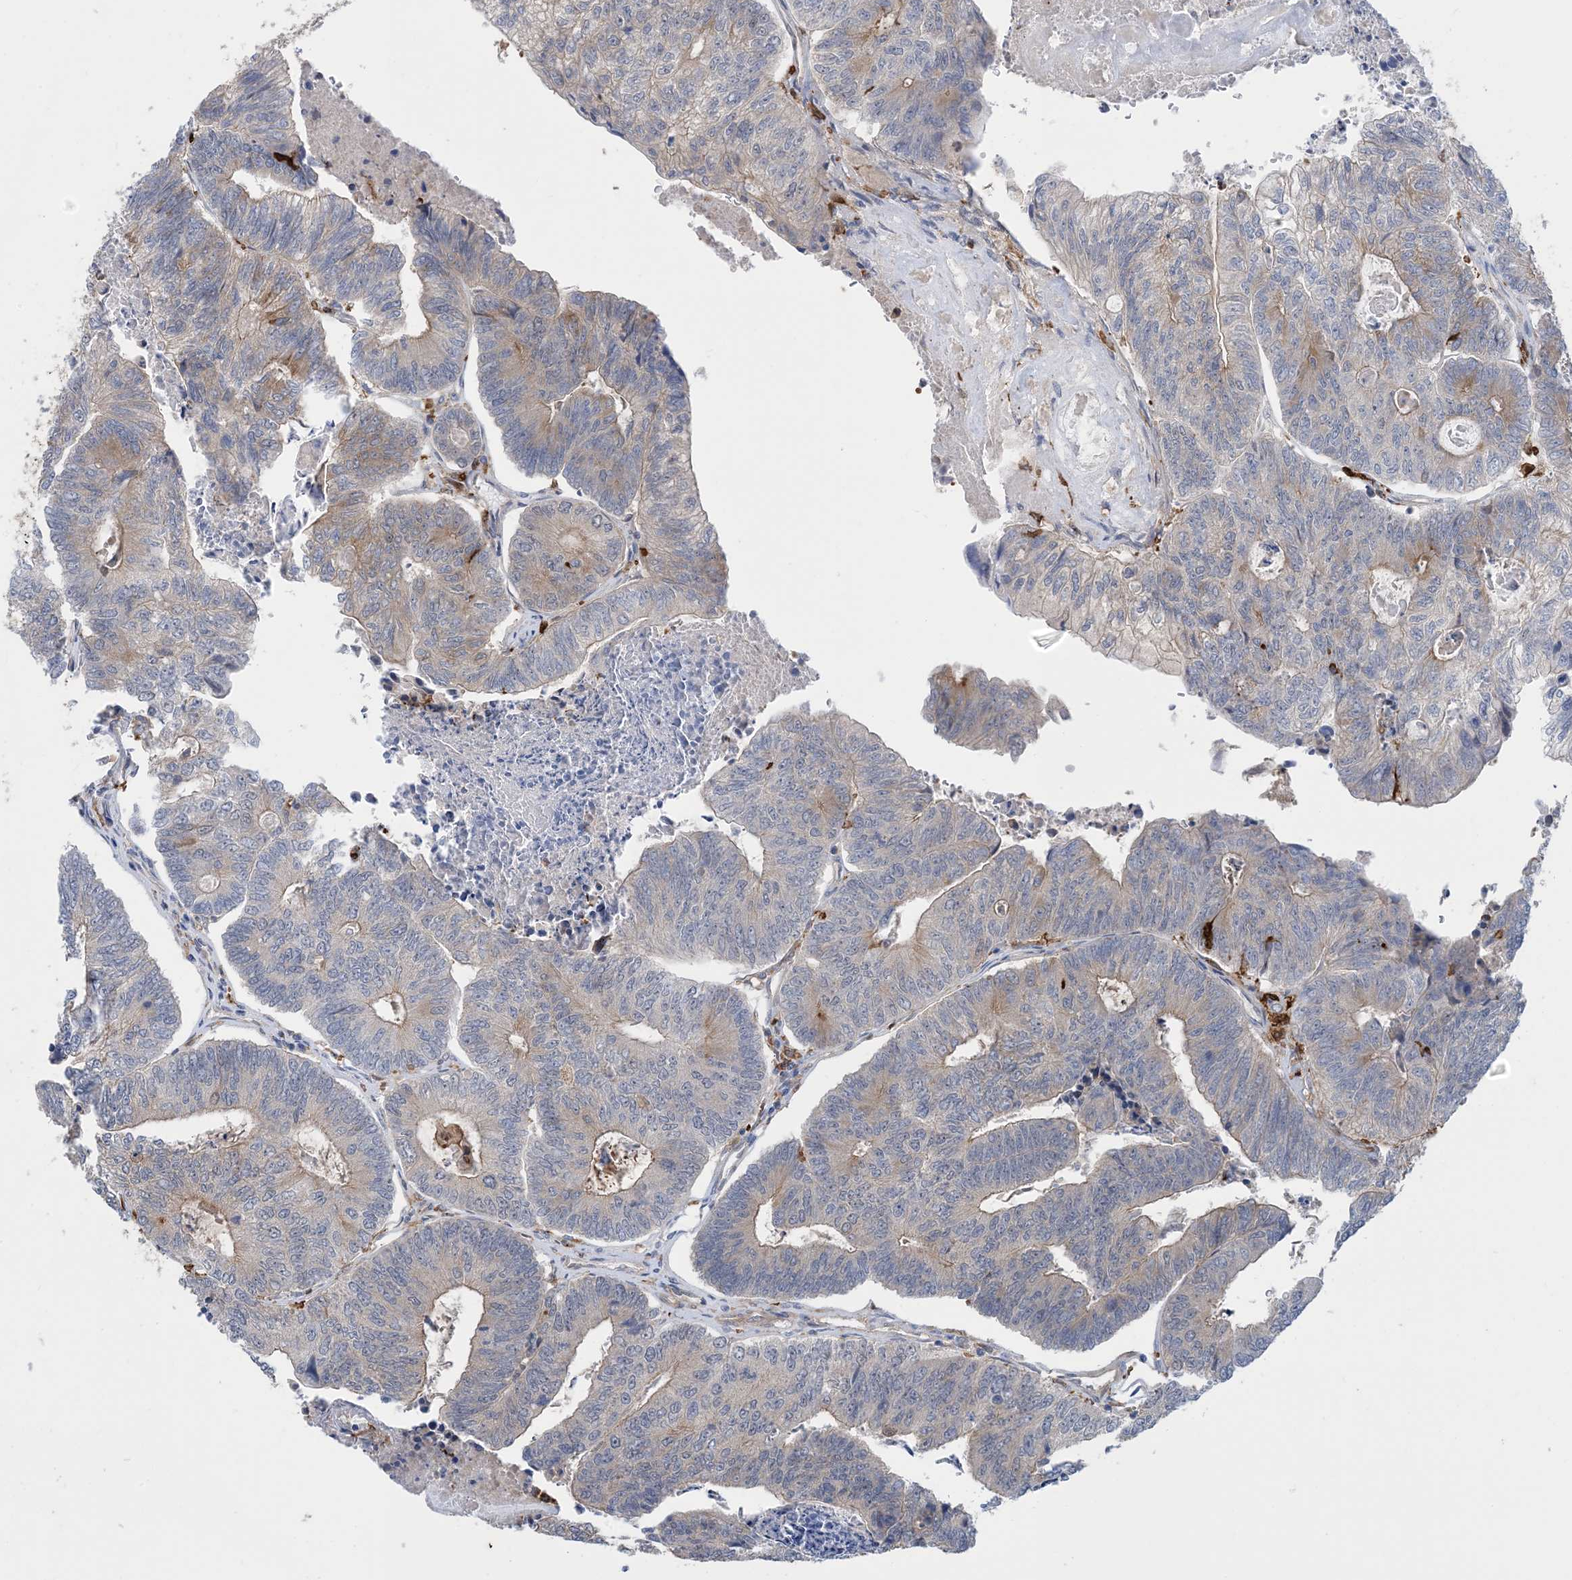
{"staining": {"intensity": "weak", "quantity": "<25%", "location": "cytoplasmic/membranous"}, "tissue": "colorectal cancer", "cell_type": "Tumor cells", "image_type": "cancer", "snomed": [{"axis": "morphology", "description": "Adenocarcinoma, NOS"}, {"axis": "topography", "description": "Colon"}], "caption": "Immunohistochemistry photomicrograph of human adenocarcinoma (colorectal) stained for a protein (brown), which demonstrates no positivity in tumor cells.", "gene": "HS1BP3", "patient": {"sex": "female", "age": 67}}